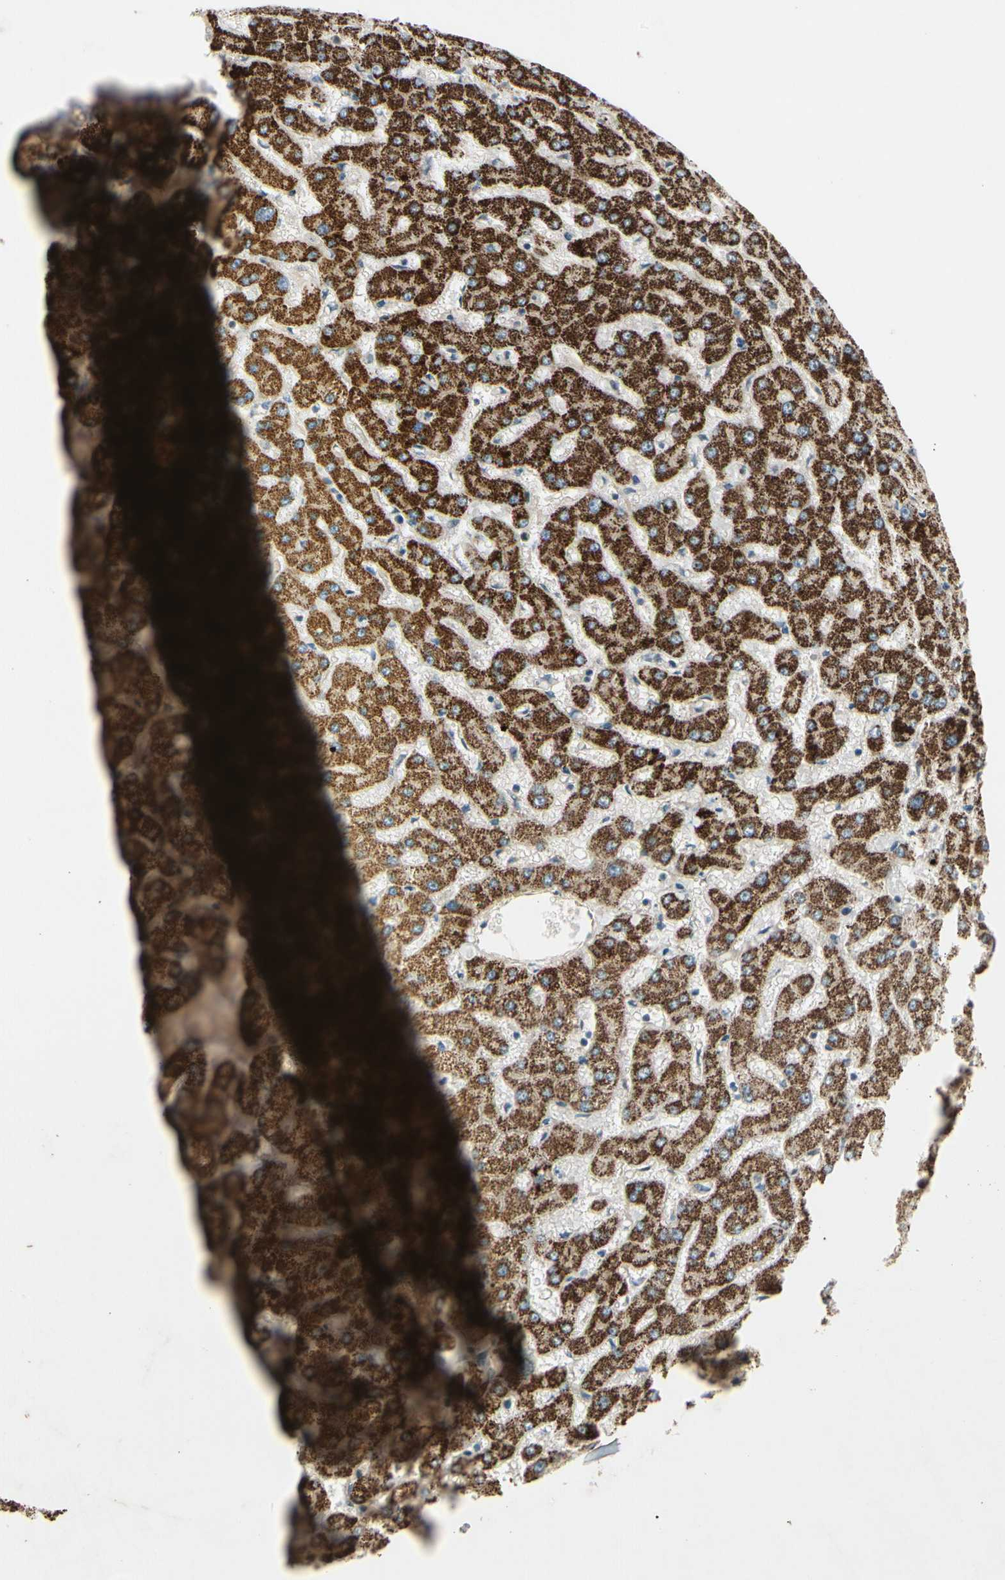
{"staining": {"intensity": "weak", "quantity": ">75%", "location": "cytoplasmic/membranous"}, "tissue": "liver", "cell_type": "Cholangiocytes", "image_type": "normal", "snomed": [{"axis": "morphology", "description": "Normal tissue, NOS"}, {"axis": "topography", "description": "Liver"}], "caption": "Immunohistochemistry photomicrograph of unremarkable liver: liver stained using IHC demonstrates low levels of weak protein expression localized specifically in the cytoplasmic/membranous of cholangiocytes, appearing as a cytoplasmic/membranous brown color.", "gene": "FHDC1", "patient": {"sex": "female", "age": 63}}